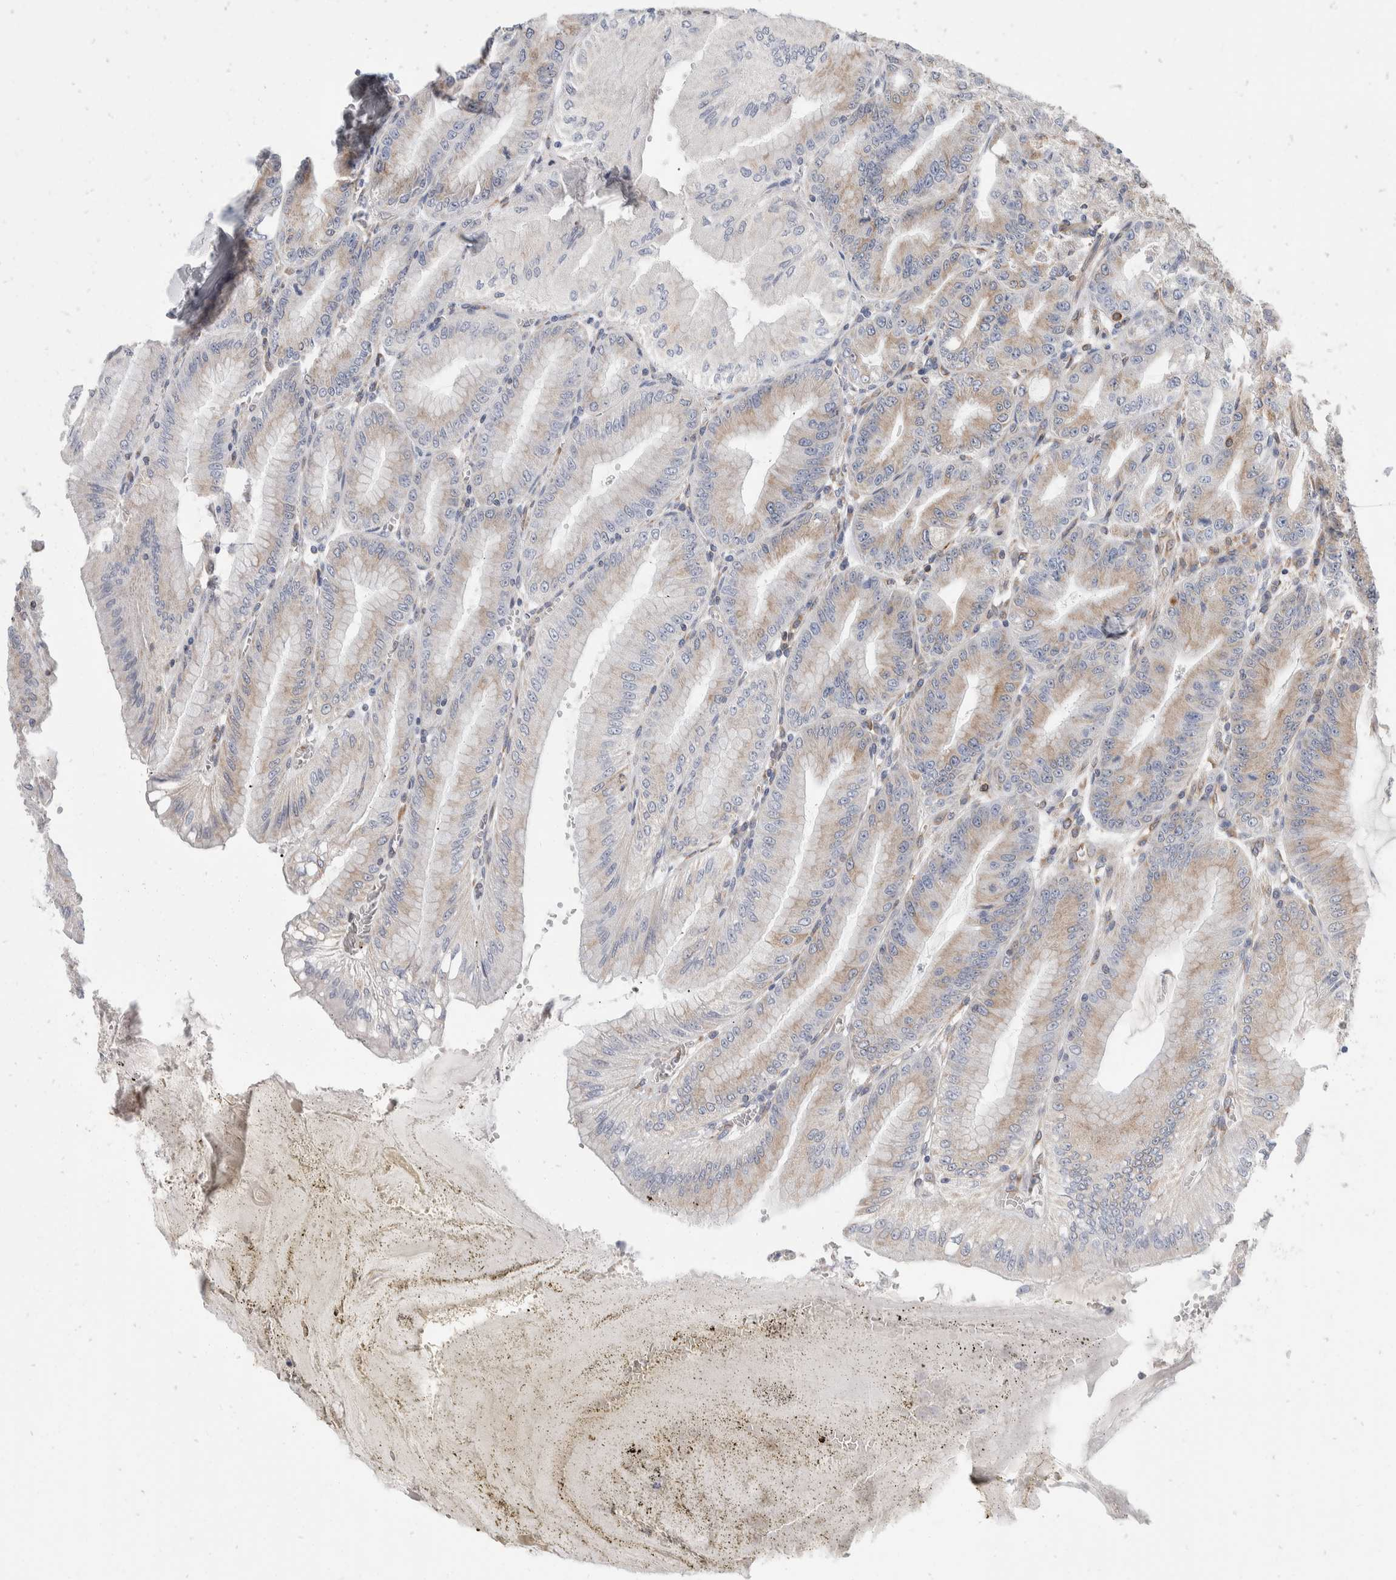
{"staining": {"intensity": "strong", "quantity": "<25%", "location": "cytoplasmic/membranous"}, "tissue": "stomach", "cell_type": "Glandular cells", "image_type": "normal", "snomed": [{"axis": "morphology", "description": "Normal tissue, NOS"}, {"axis": "topography", "description": "Stomach, lower"}], "caption": "The histopathology image demonstrates immunohistochemical staining of normal stomach. There is strong cytoplasmic/membranous expression is seen in about <25% of glandular cells.", "gene": "TMEM245", "patient": {"sex": "male", "age": 71}}